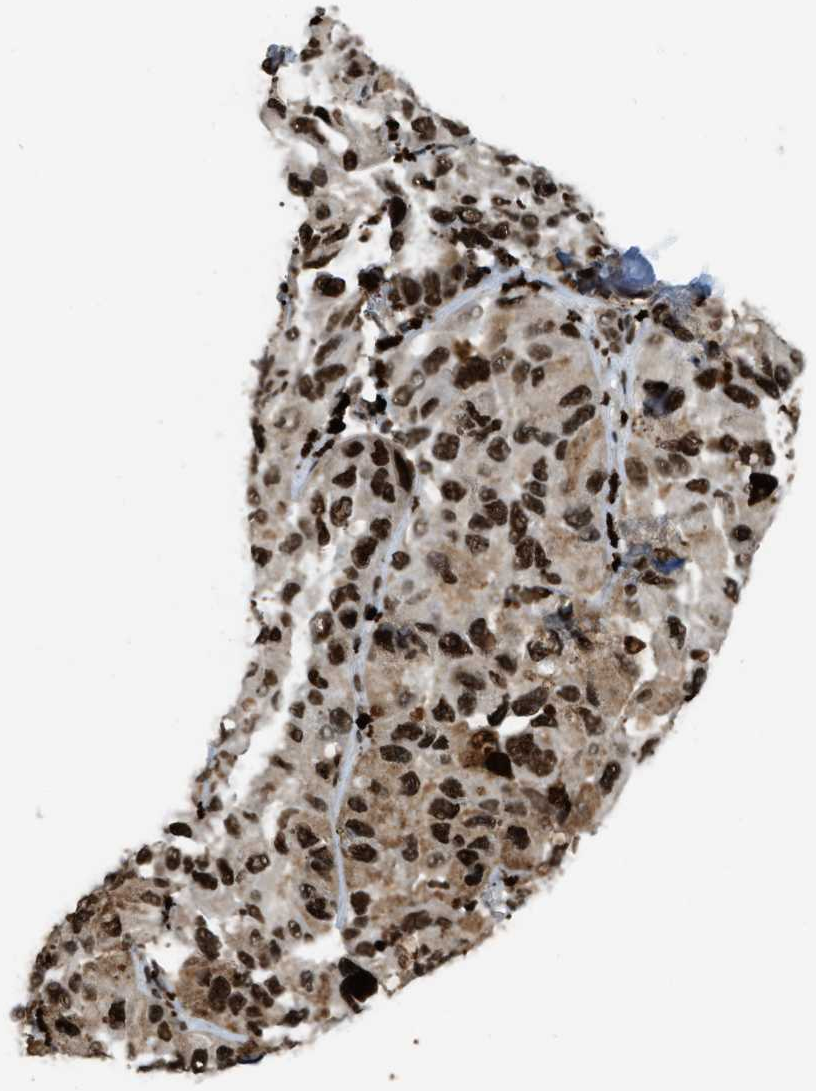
{"staining": {"intensity": "strong", "quantity": ">75%", "location": "cytoplasmic/membranous,nuclear"}, "tissue": "melanoma", "cell_type": "Tumor cells", "image_type": "cancer", "snomed": [{"axis": "morphology", "description": "Malignant melanoma, NOS"}, {"axis": "topography", "description": "Skin"}], "caption": "This is an image of IHC staining of malignant melanoma, which shows strong staining in the cytoplasmic/membranous and nuclear of tumor cells.", "gene": "NUMA1", "patient": {"sex": "female", "age": 73}}